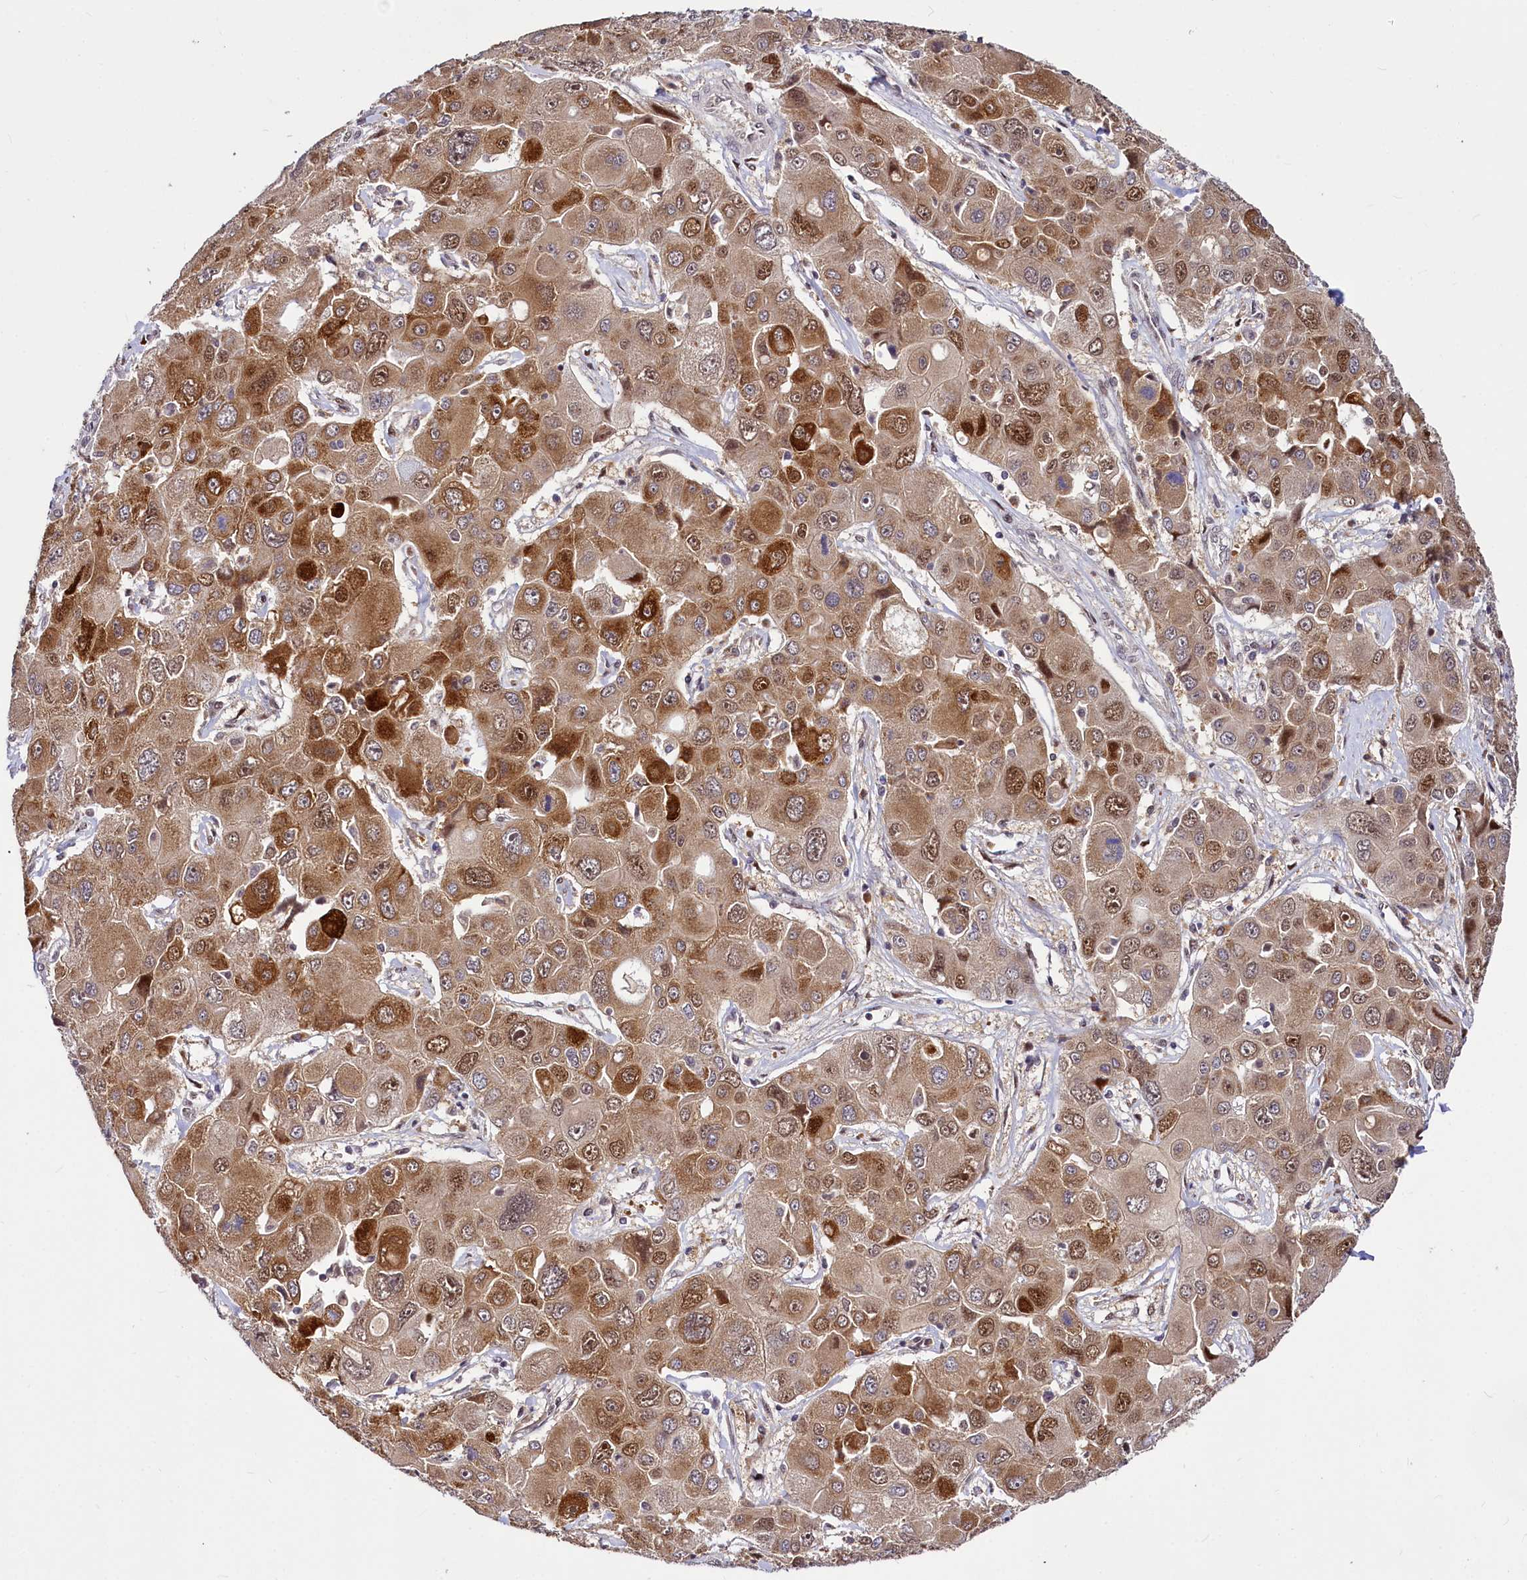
{"staining": {"intensity": "moderate", "quantity": ">75%", "location": "cytoplasmic/membranous,nuclear"}, "tissue": "liver cancer", "cell_type": "Tumor cells", "image_type": "cancer", "snomed": [{"axis": "morphology", "description": "Cholangiocarcinoma"}, {"axis": "topography", "description": "Liver"}], "caption": "Protein staining reveals moderate cytoplasmic/membranous and nuclear positivity in about >75% of tumor cells in liver cancer (cholangiocarcinoma).", "gene": "MAML2", "patient": {"sex": "male", "age": 67}}